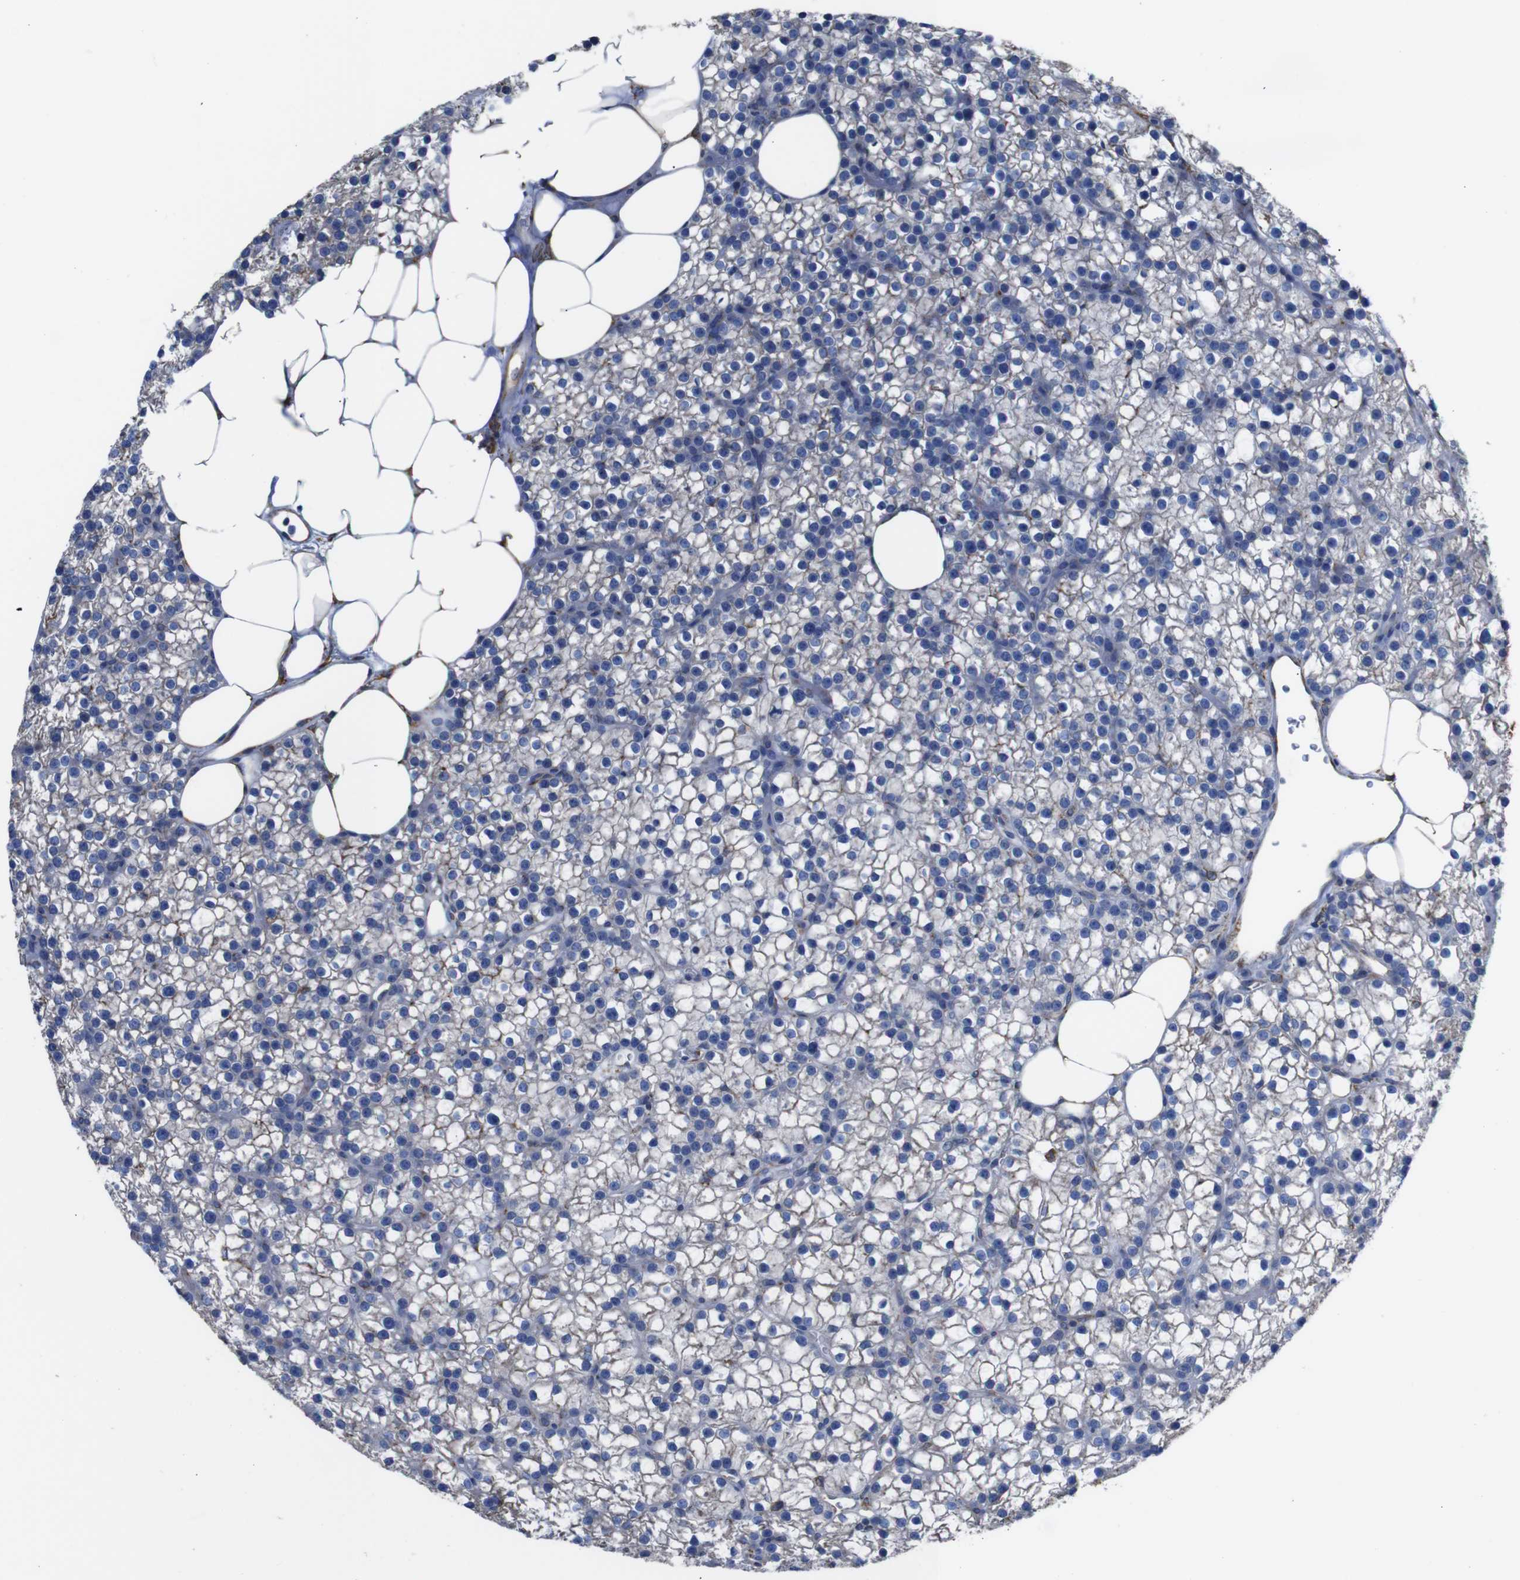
{"staining": {"intensity": "negative", "quantity": "none", "location": "none"}, "tissue": "parathyroid gland", "cell_type": "Glandular cells", "image_type": "normal", "snomed": [{"axis": "morphology", "description": "Normal tissue, NOS"}, {"axis": "morphology", "description": "Adenoma, NOS"}, {"axis": "topography", "description": "Parathyroid gland"}], "caption": "Glandular cells are negative for brown protein staining in normal parathyroid gland. (Brightfield microscopy of DAB immunohistochemistry at high magnification).", "gene": "PPIB", "patient": {"sex": "female", "age": 70}}